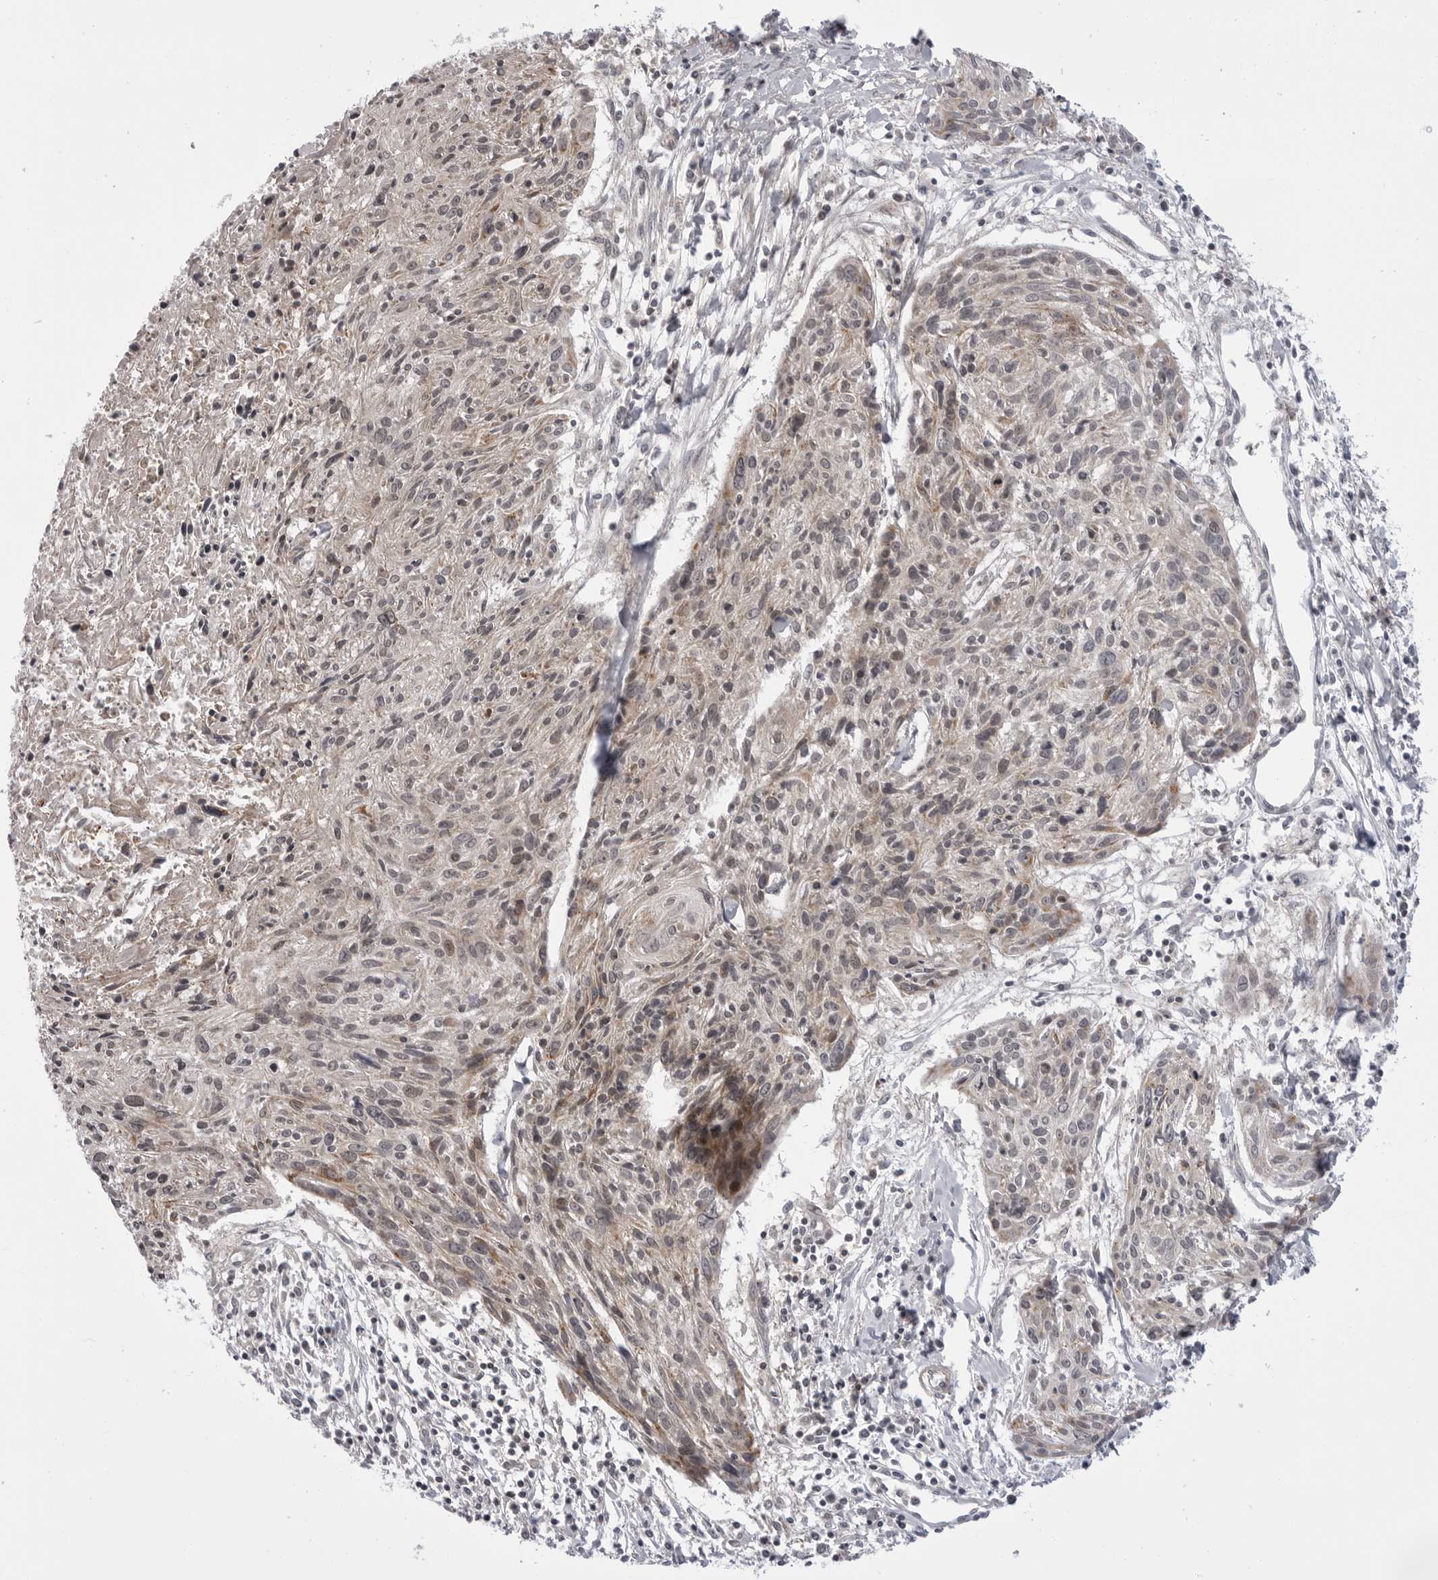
{"staining": {"intensity": "negative", "quantity": "none", "location": "none"}, "tissue": "cervical cancer", "cell_type": "Tumor cells", "image_type": "cancer", "snomed": [{"axis": "morphology", "description": "Squamous cell carcinoma, NOS"}, {"axis": "topography", "description": "Cervix"}], "caption": "The micrograph shows no significant positivity in tumor cells of cervical cancer.", "gene": "CCDC18", "patient": {"sex": "female", "age": 51}}